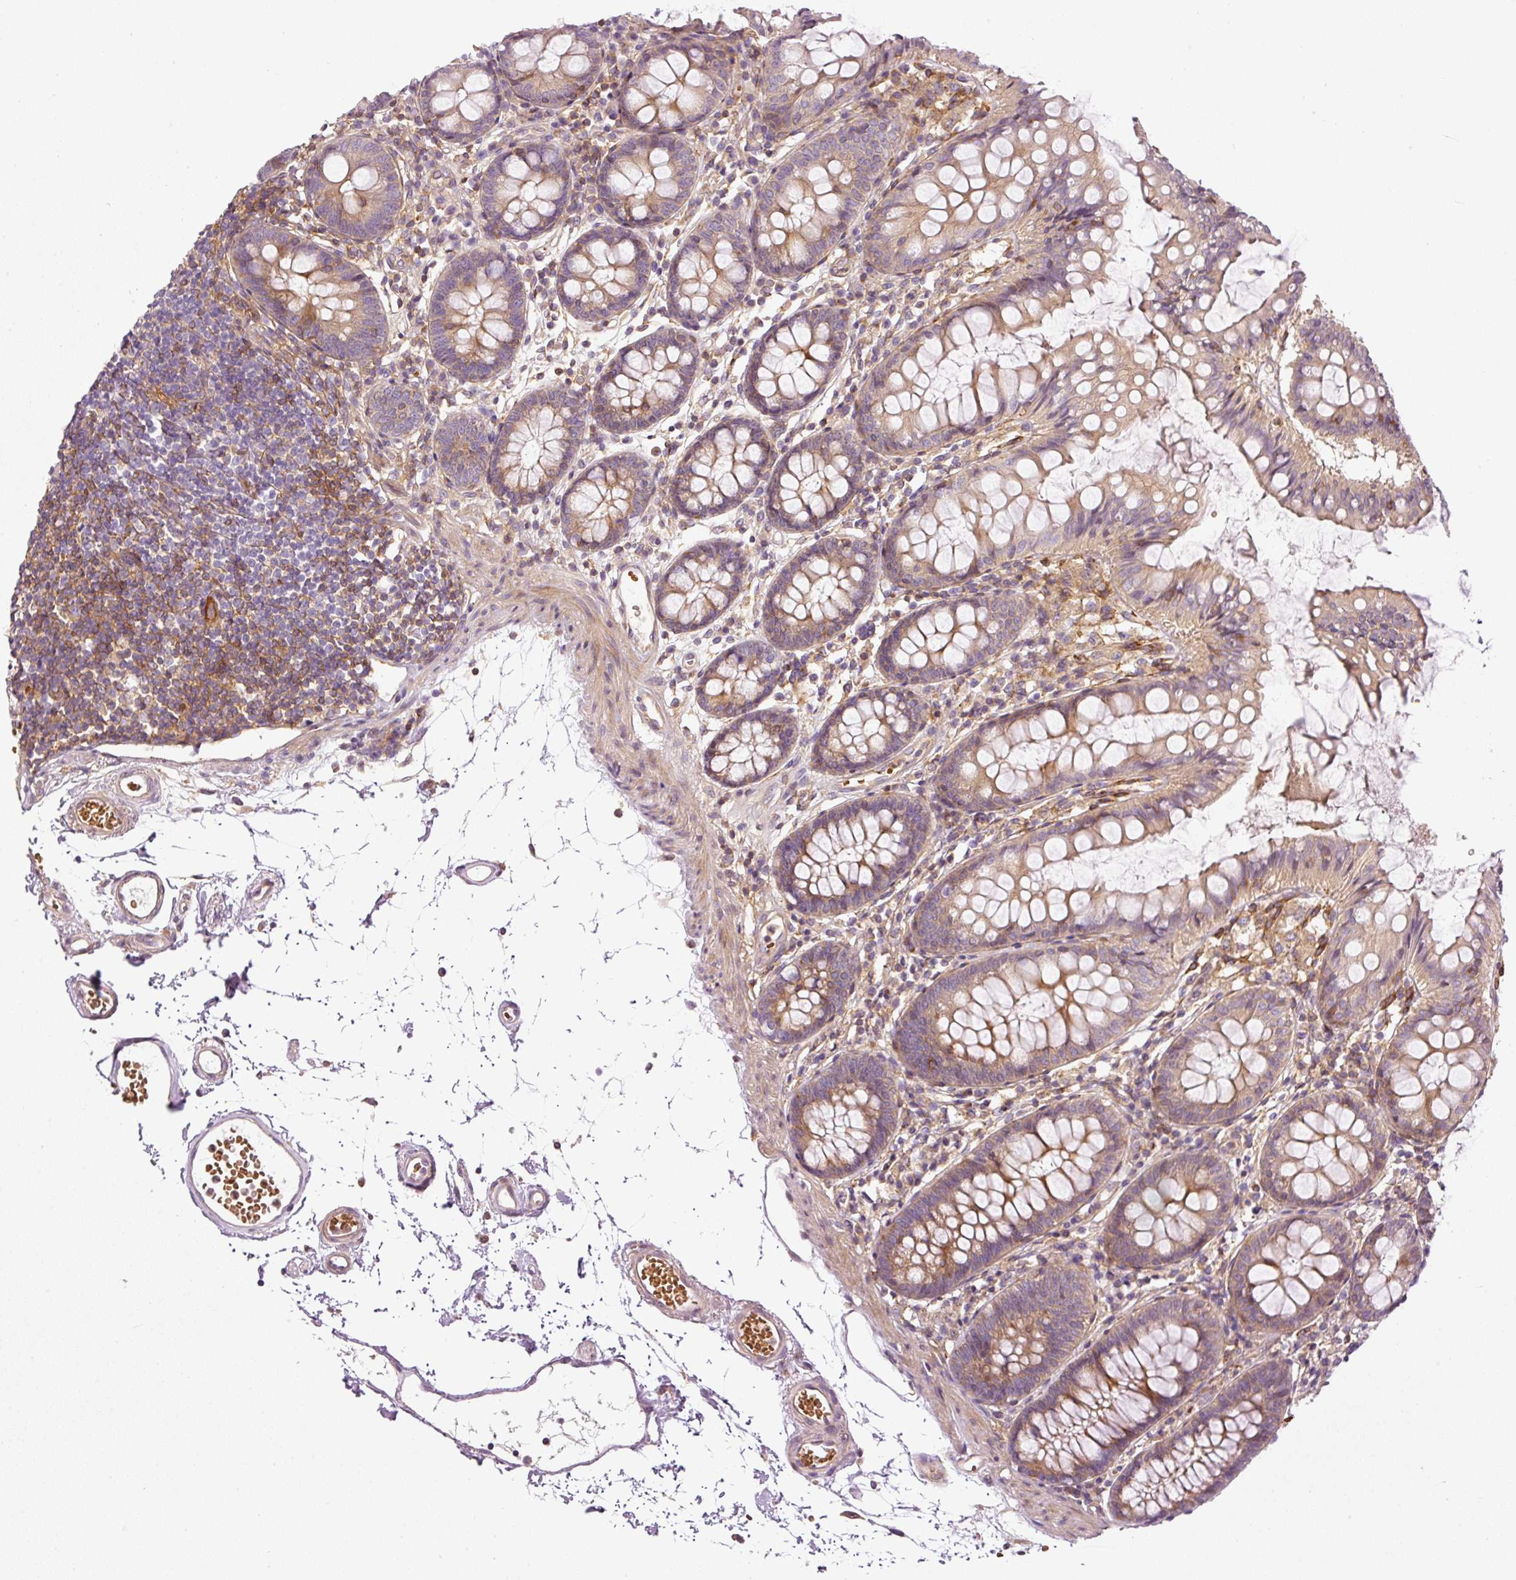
{"staining": {"intensity": "moderate", "quantity": ">75%", "location": "cytoplasmic/membranous"}, "tissue": "colon", "cell_type": "Endothelial cells", "image_type": "normal", "snomed": [{"axis": "morphology", "description": "Normal tissue, NOS"}, {"axis": "topography", "description": "Colon"}], "caption": "Human colon stained with a brown dye reveals moderate cytoplasmic/membranous positive expression in about >75% of endothelial cells.", "gene": "TBC1D2B", "patient": {"sex": "female", "age": 84}}